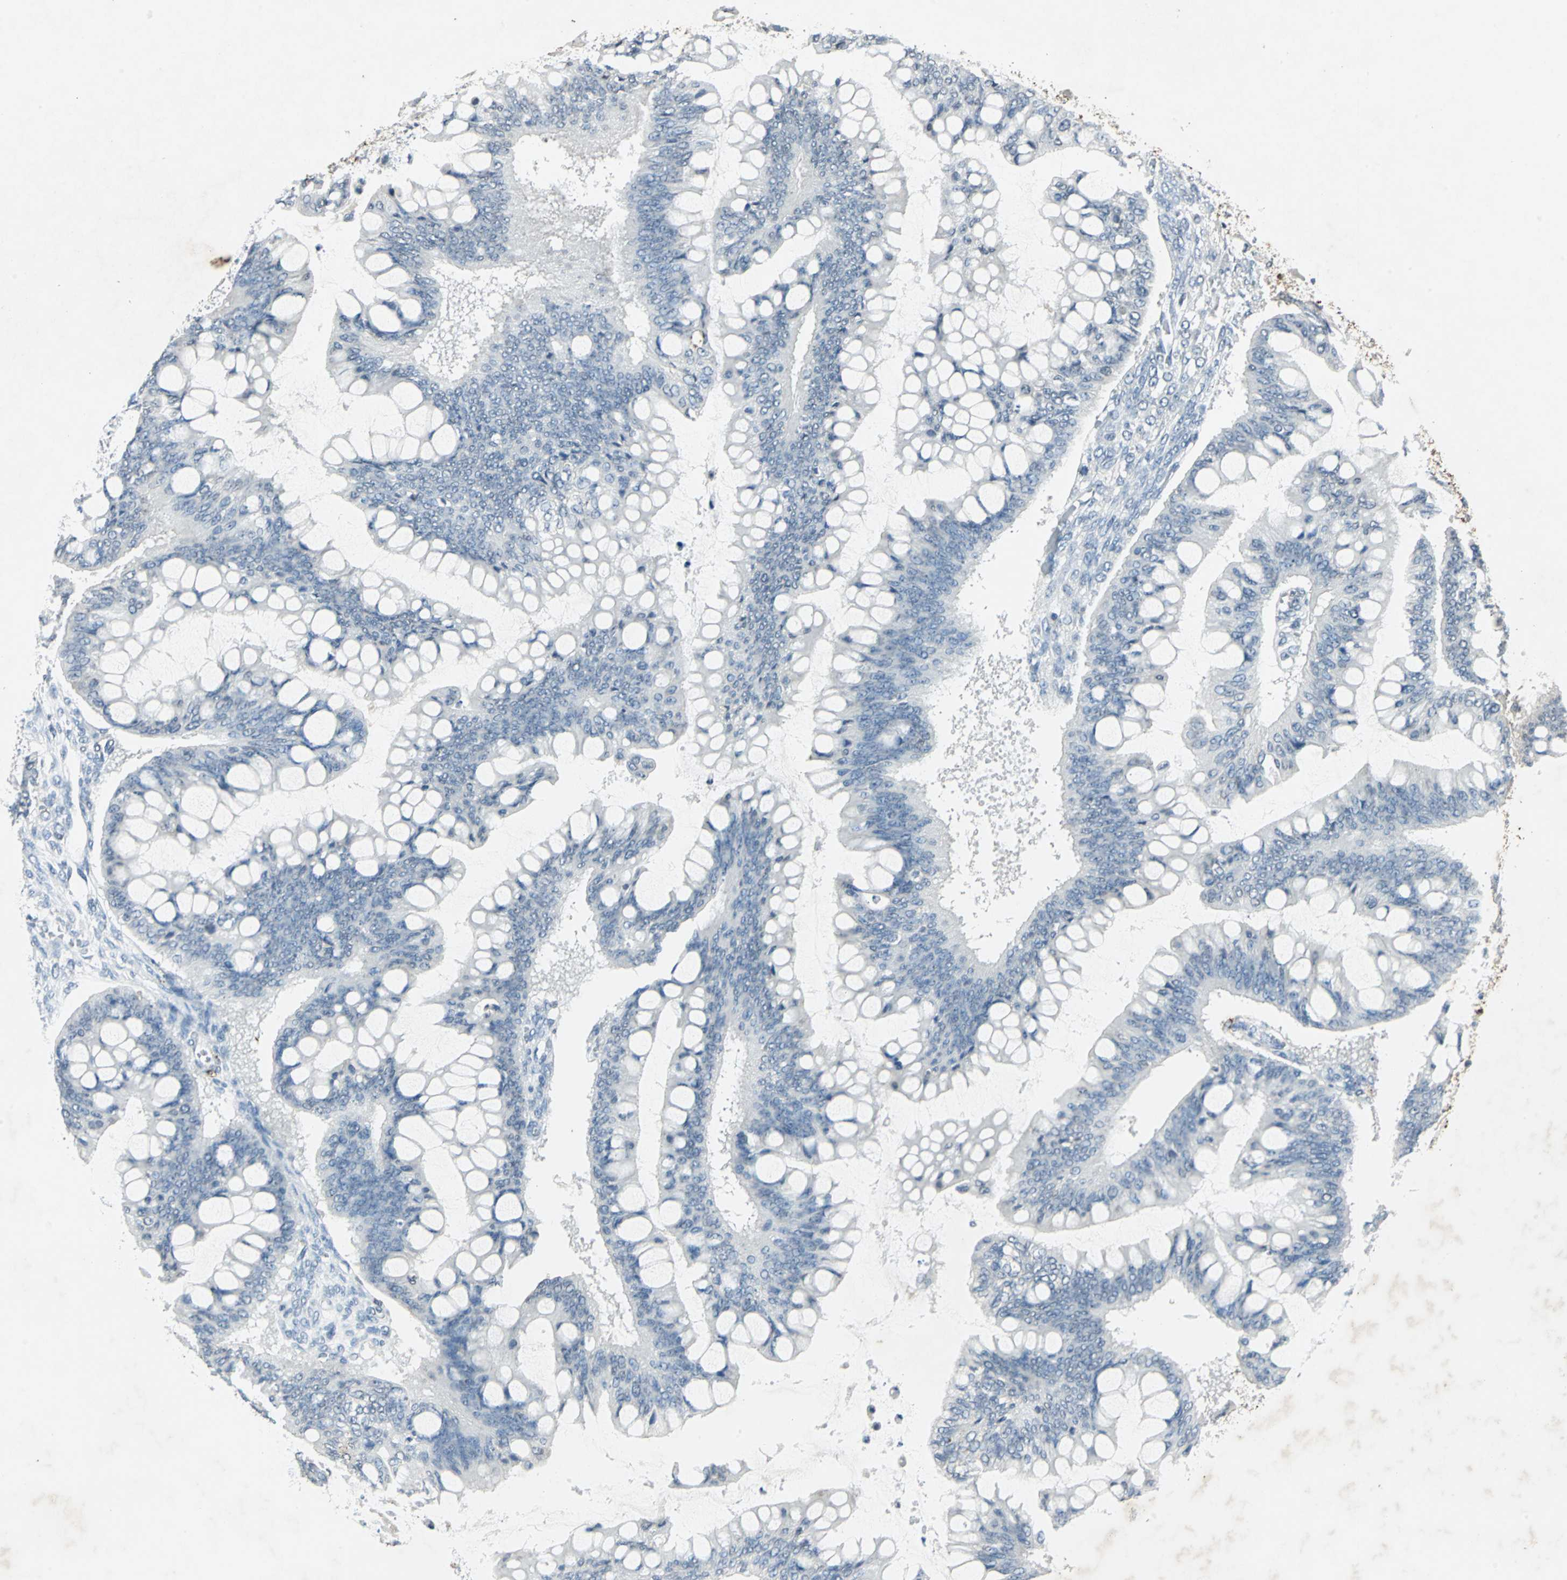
{"staining": {"intensity": "negative", "quantity": "none", "location": "none"}, "tissue": "ovarian cancer", "cell_type": "Tumor cells", "image_type": "cancer", "snomed": [{"axis": "morphology", "description": "Cystadenocarcinoma, mucinous, NOS"}, {"axis": "topography", "description": "Ovary"}], "caption": "IHC photomicrograph of neoplastic tissue: ovarian mucinous cystadenocarcinoma stained with DAB displays no significant protein staining in tumor cells.", "gene": "CAMK2B", "patient": {"sex": "female", "age": 73}}